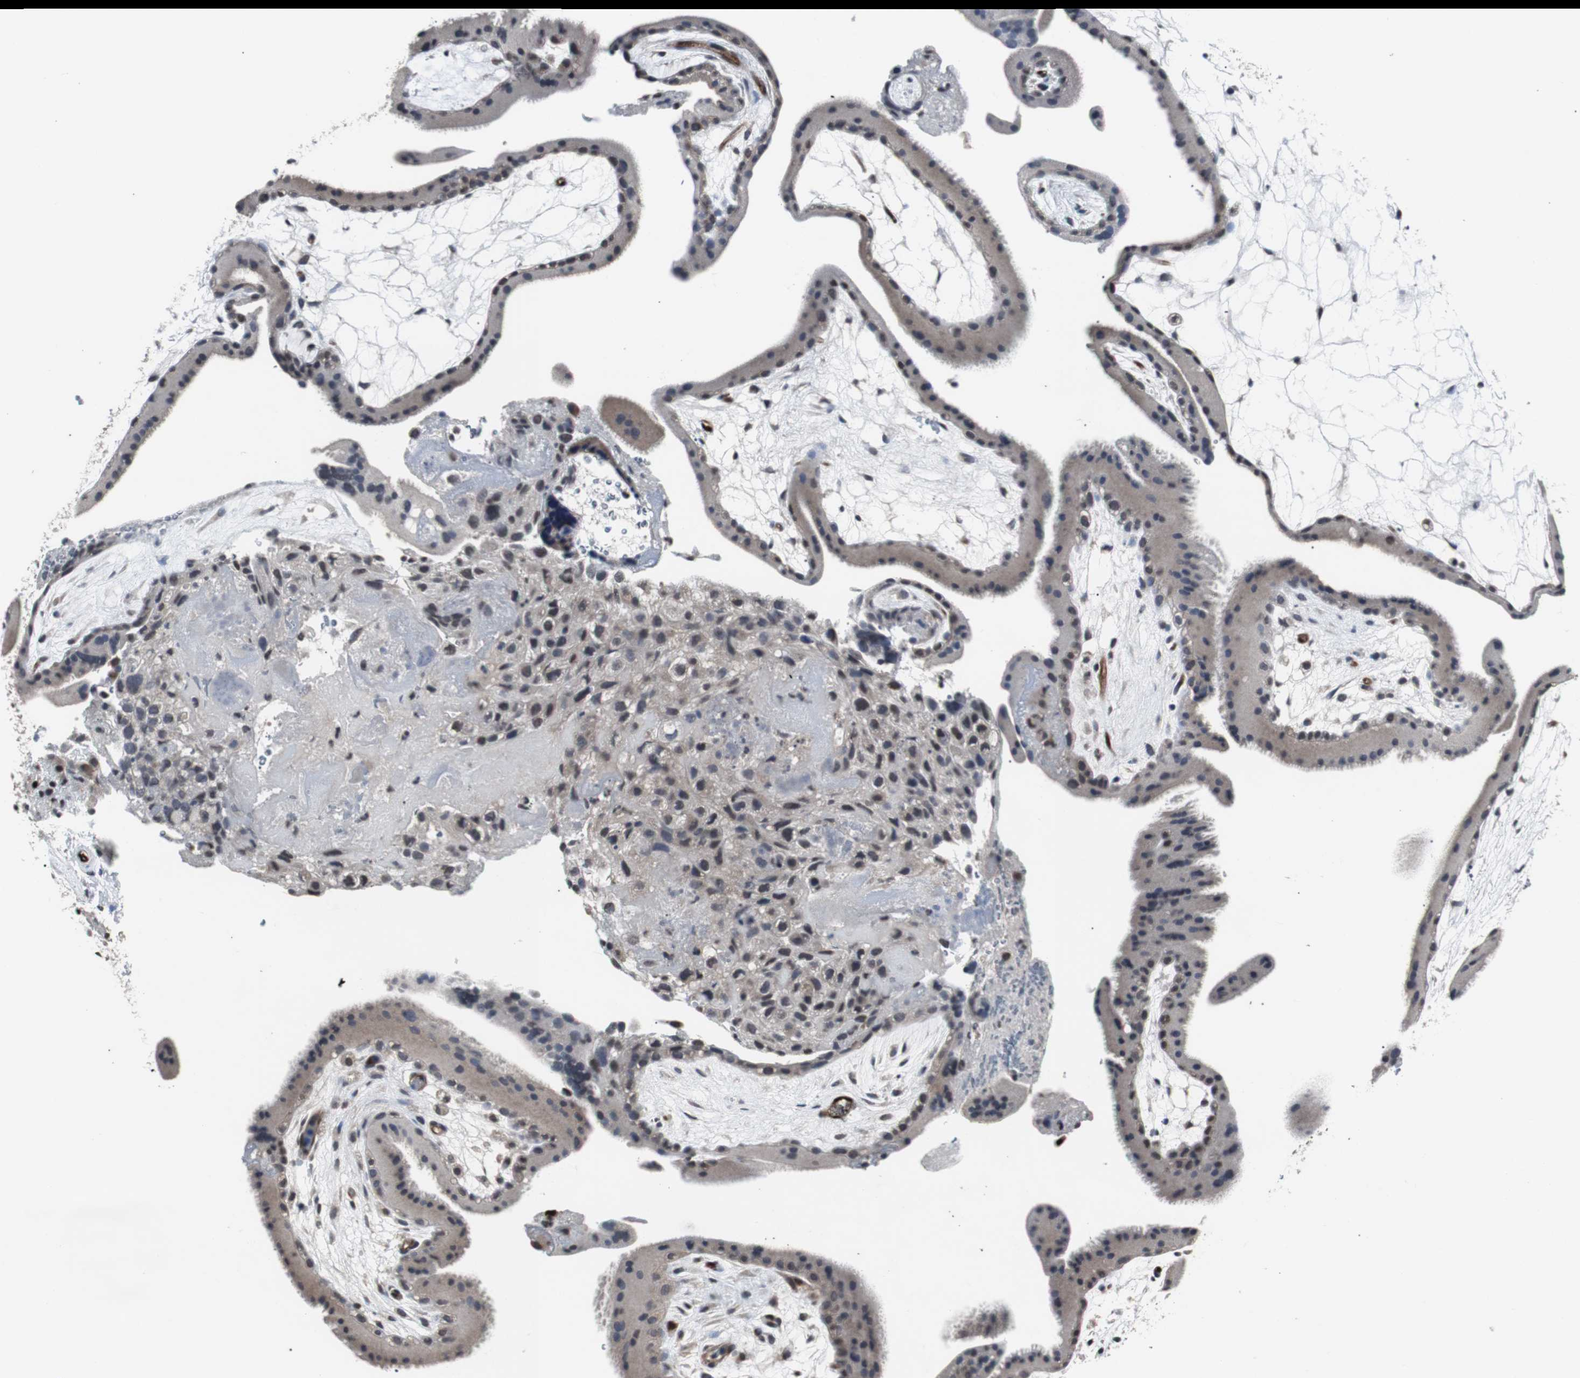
{"staining": {"intensity": "moderate", "quantity": "<25%", "location": "nuclear"}, "tissue": "placenta", "cell_type": "Decidual cells", "image_type": "normal", "snomed": [{"axis": "morphology", "description": "Normal tissue, NOS"}, {"axis": "topography", "description": "Placenta"}], "caption": "A micrograph showing moderate nuclear expression in approximately <25% of decidual cells in benign placenta, as visualized by brown immunohistochemical staining.", "gene": "SMAD1", "patient": {"sex": "female", "age": 19}}